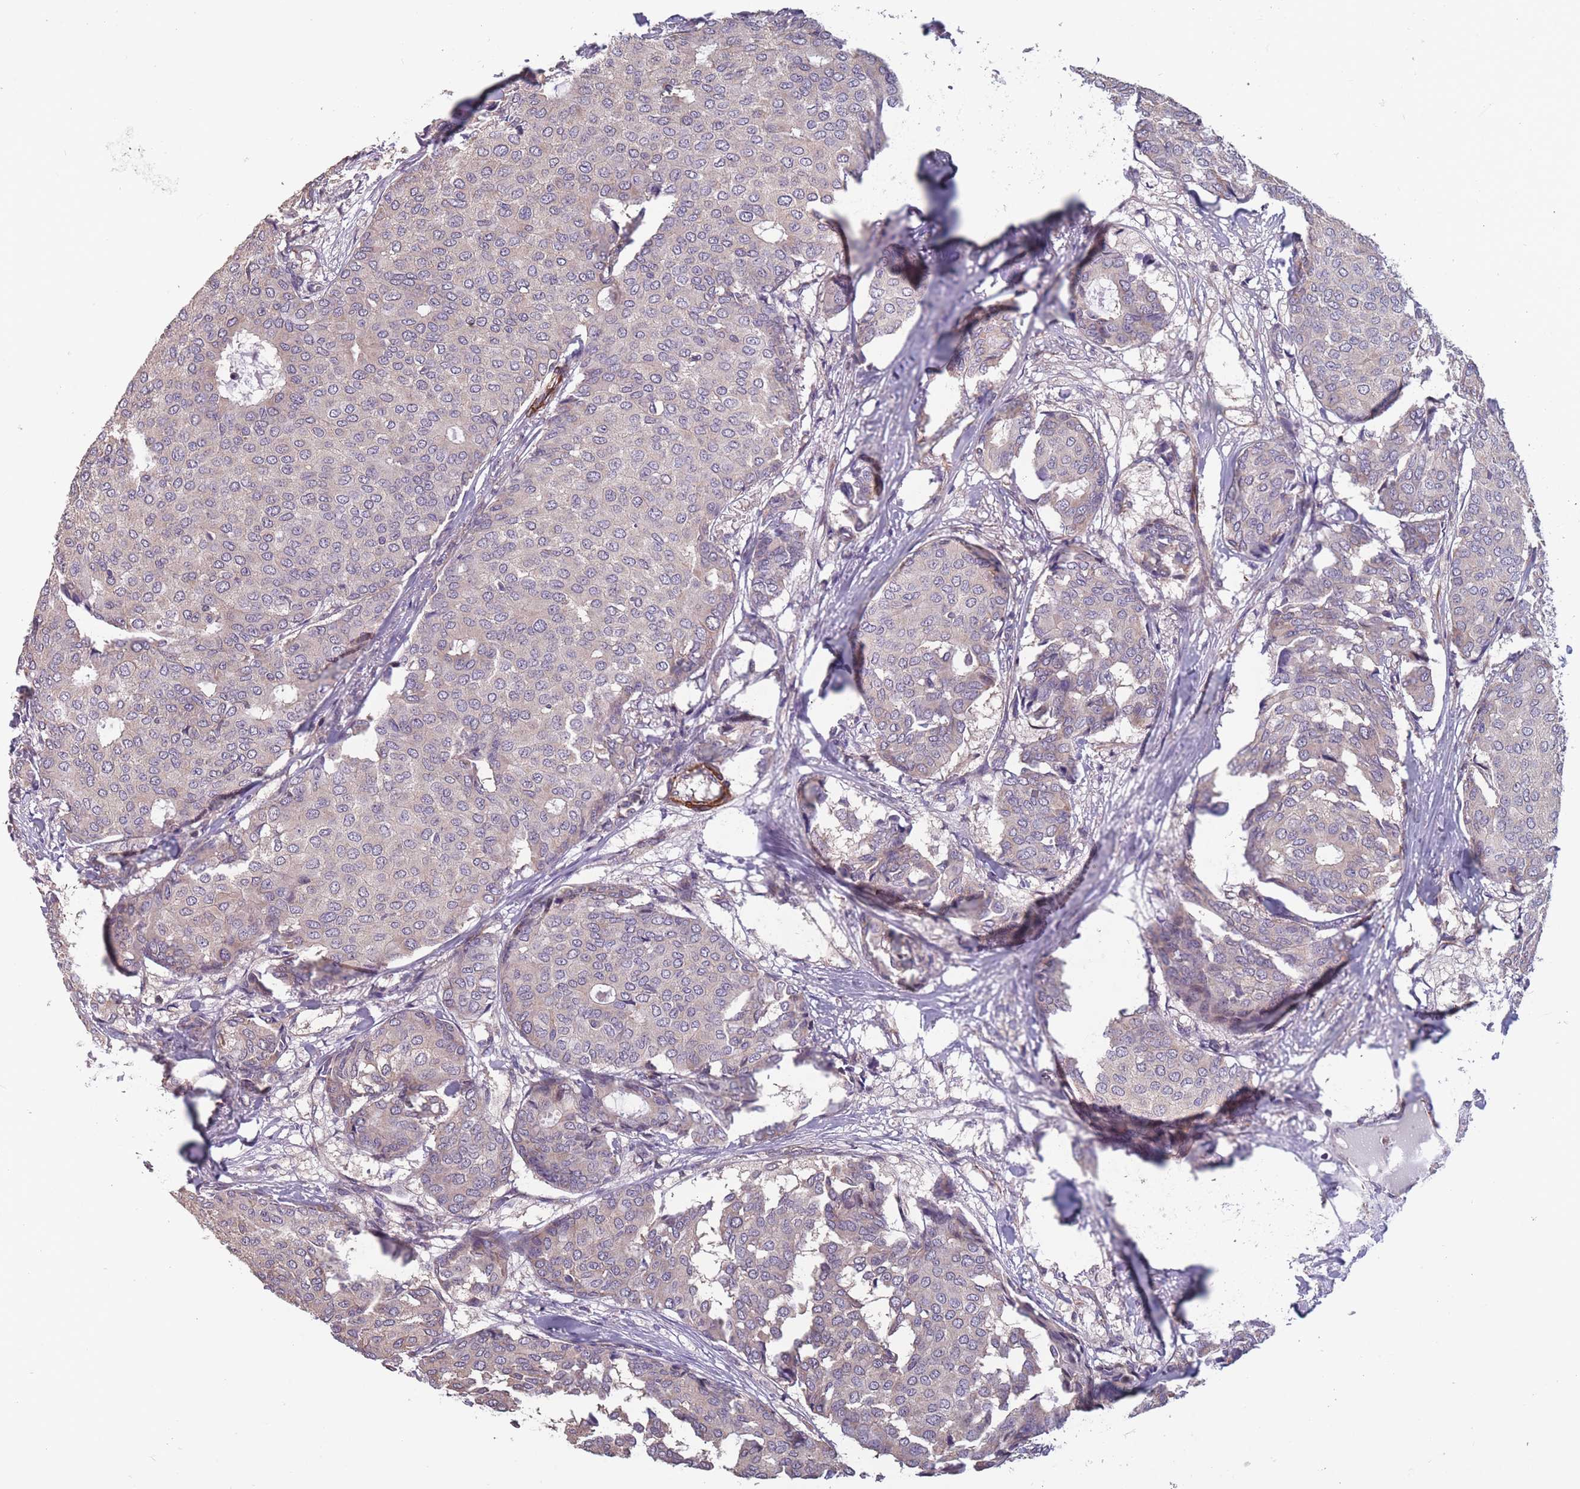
{"staining": {"intensity": "negative", "quantity": "none", "location": "none"}, "tissue": "breast cancer", "cell_type": "Tumor cells", "image_type": "cancer", "snomed": [{"axis": "morphology", "description": "Duct carcinoma"}, {"axis": "topography", "description": "Breast"}], "caption": "A histopathology image of breast invasive ductal carcinoma stained for a protein displays no brown staining in tumor cells. (IHC, brightfield microscopy, high magnification).", "gene": "TOMM40L", "patient": {"sex": "female", "age": 75}}